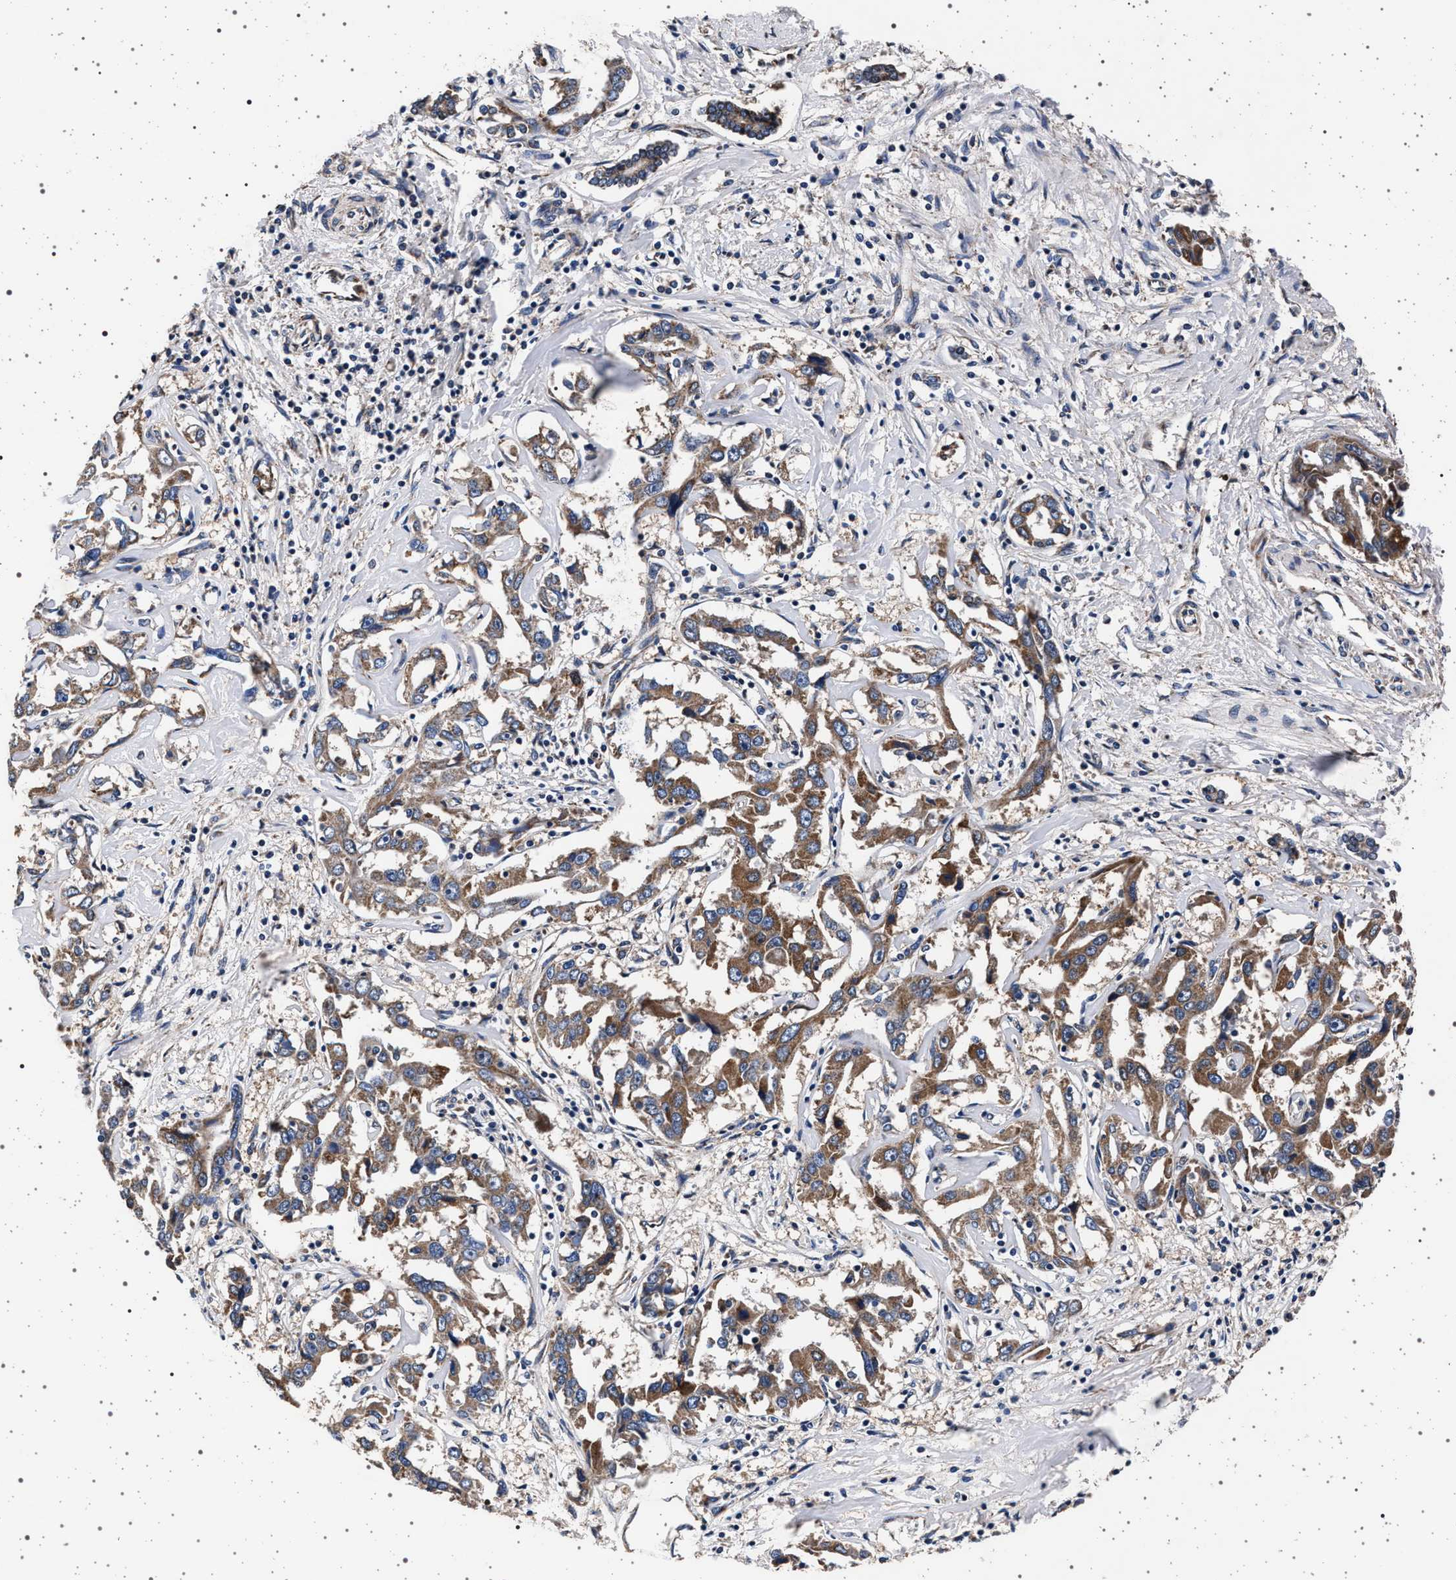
{"staining": {"intensity": "moderate", "quantity": ">75%", "location": "cytoplasmic/membranous"}, "tissue": "liver cancer", "cell_type": "Tumor cells", "image_type": "cancer", "snomed": [{"axis": "morphology", "description": "Cholangiocarcinoma"}, {"axis": "topography", "description": "Liver"}], "caption": "A brown stain highlights moderate cytoplasmic/membranous staining of a protein in liver cancer tumor cells.", "gene": "MAP3K2", "patient": {"sex": "male", "age": 59}}